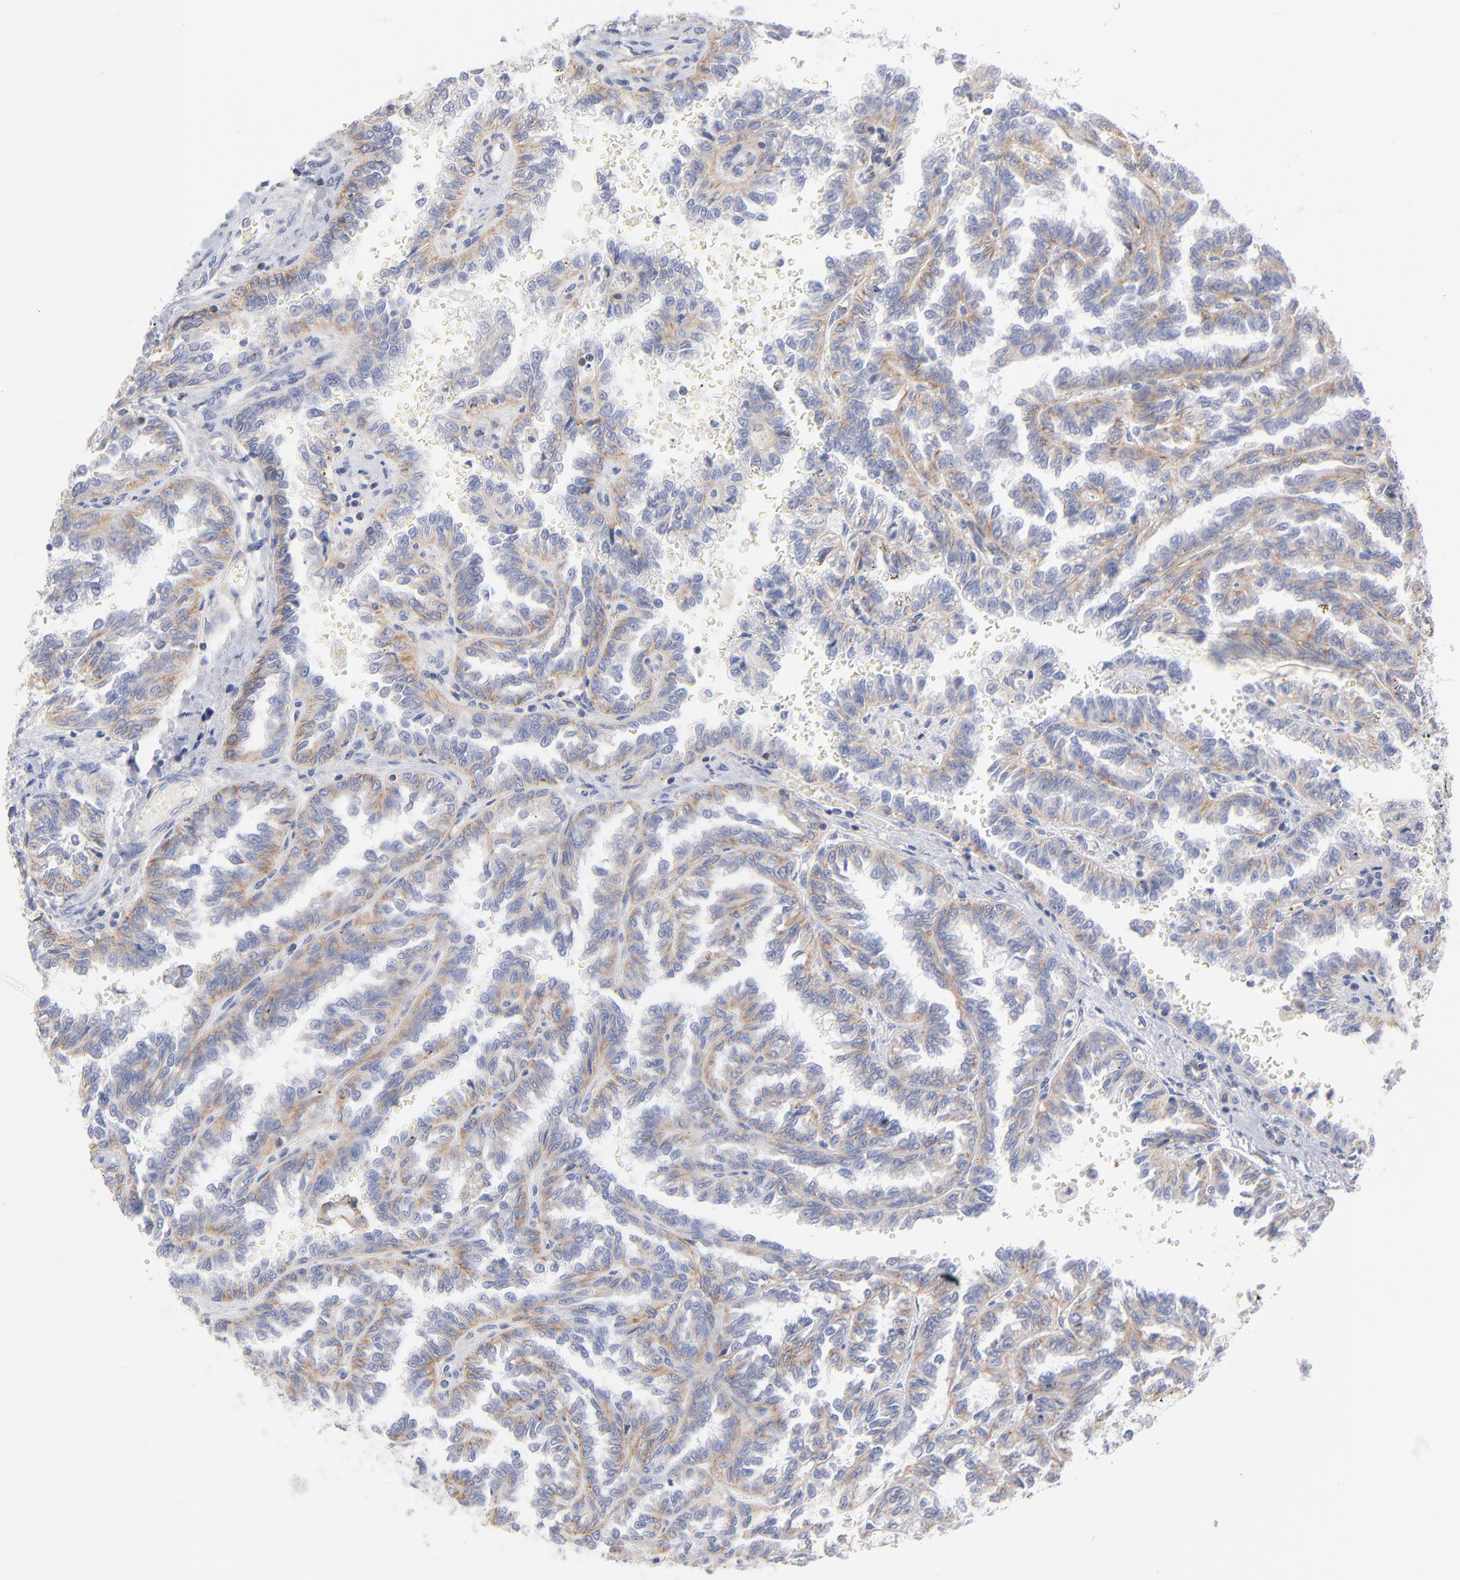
{"staining": {"intensity": "weak", "quantity": ">75%", "location": "cytoplasmic/membranous"}, "tissue": "renal cancer", "cell_type": "Tumor cells", "image_type": "cancer", "snomed": [{"axis": "morphology", "description": "Inflammation, NOS"}, {"axis": "morphology", "description": "Adenocarcinoma, NOS"}, {"axis": "topography", "description": "Kidney"}], "caption": "Renal adenocarcinoma stained with DAB IHC reveals low levels of weak cytoplasmic/membranous staining in approximately >75% of tumor cells. The protein of interest is stained brown, and the nuclei are stained in blue (DAB IHC with brightfield microscopy, high magnification).", "gene": "SEPTIN6", "patient": {"sex": "male", "age": 68}}